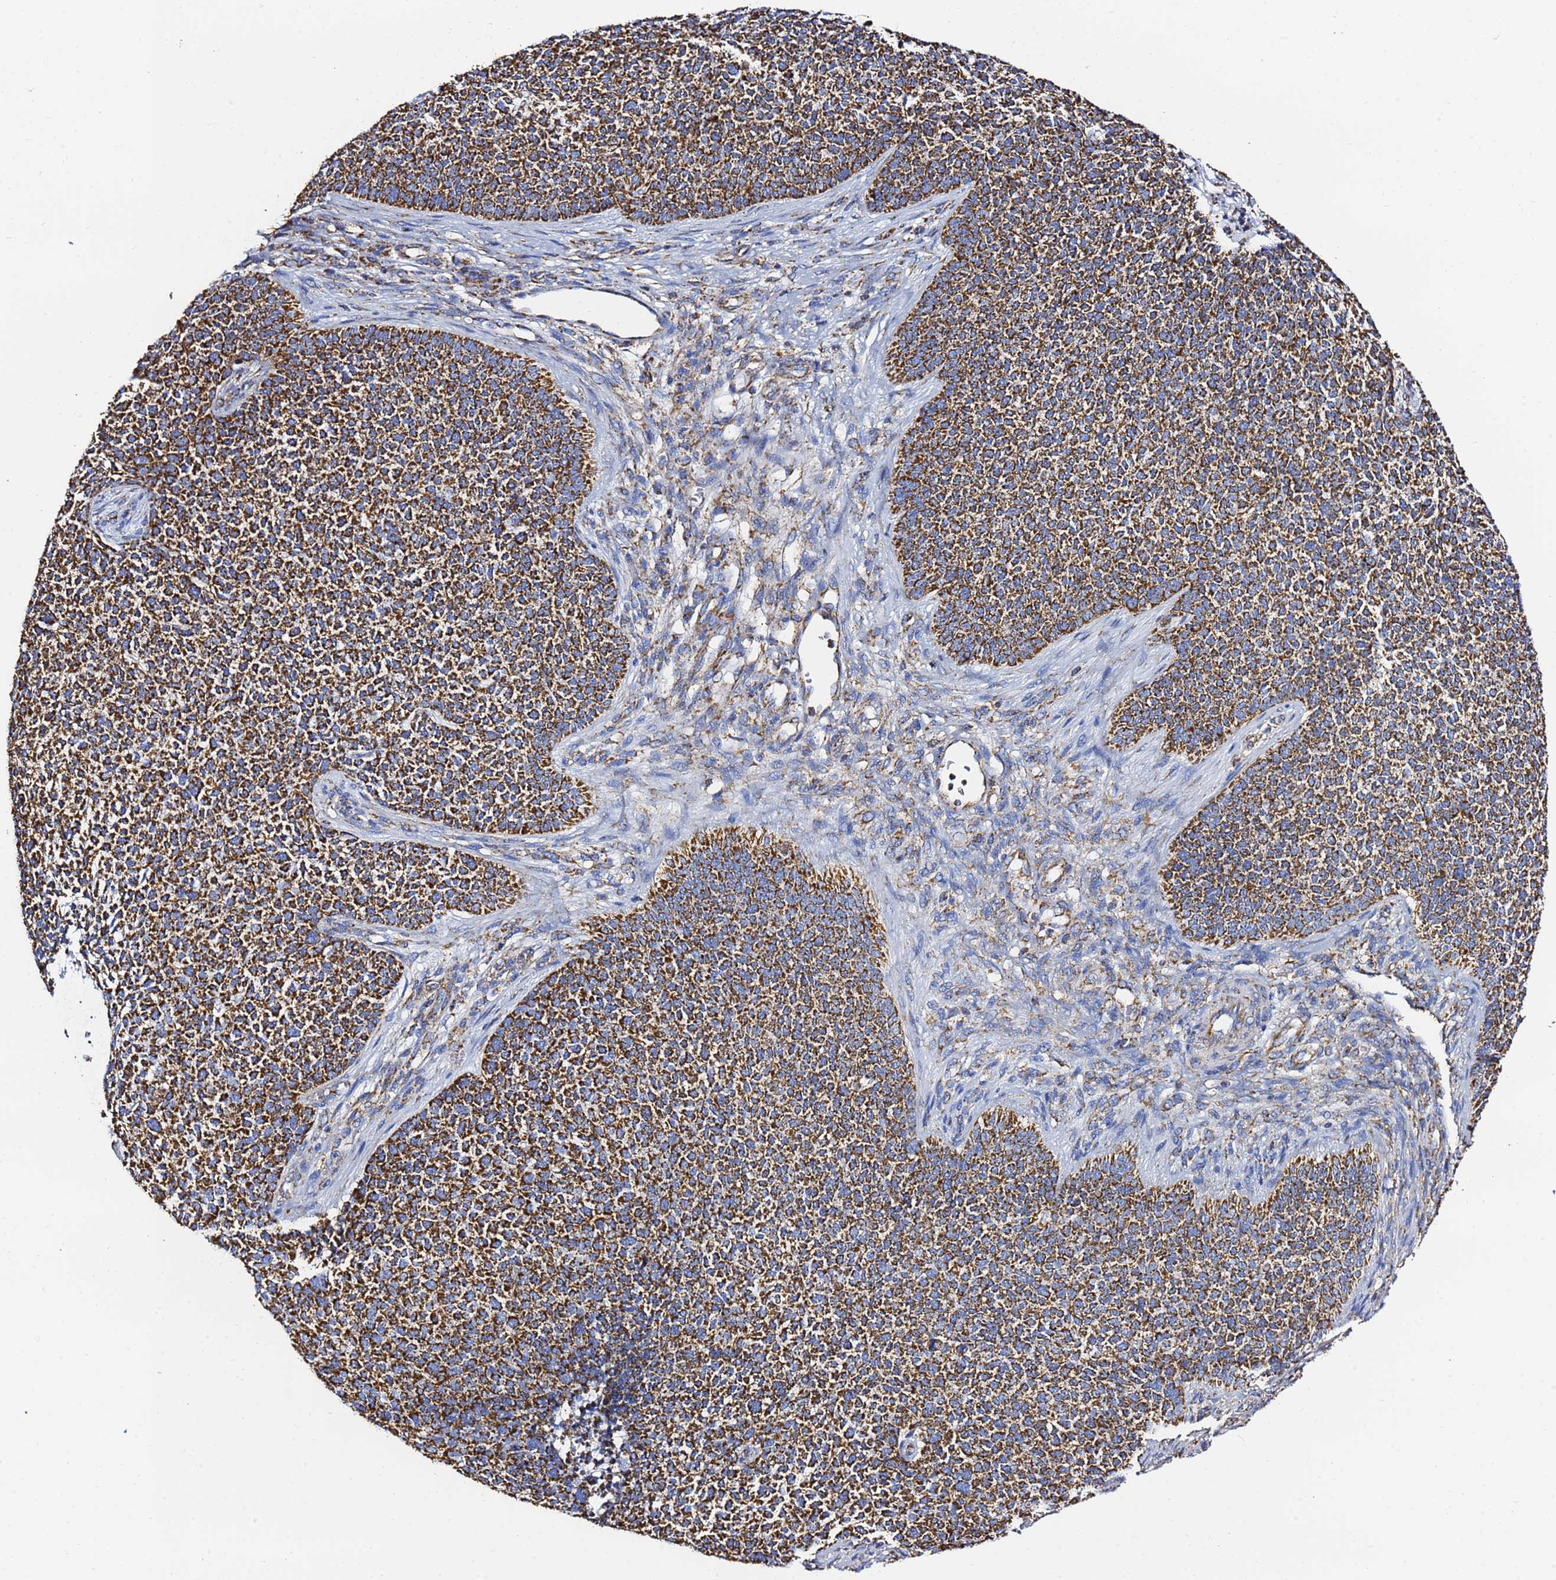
{"staining": {"intensity": "strong", "quantity": ">75%", "location": "cytoplasmic/membranous"}, "tissue": "skin cancer", "cell_type": "Tumor cells", "image_type": "cancer", "snomed": [{"axis": "morphology", "description": "Basal cell carcinoma"}, {"axis": "topography", "description": "Skin"}], "caption": "IHC histopathology image of basal cell carcinoma (skin) stained for a protein (brown), which demonstrates high levels of strong cytoplasmic/membranous staining in about >75% of tumor cells.", "gene": "PHB2", "patient": {"sex": "female", "age": 84}}